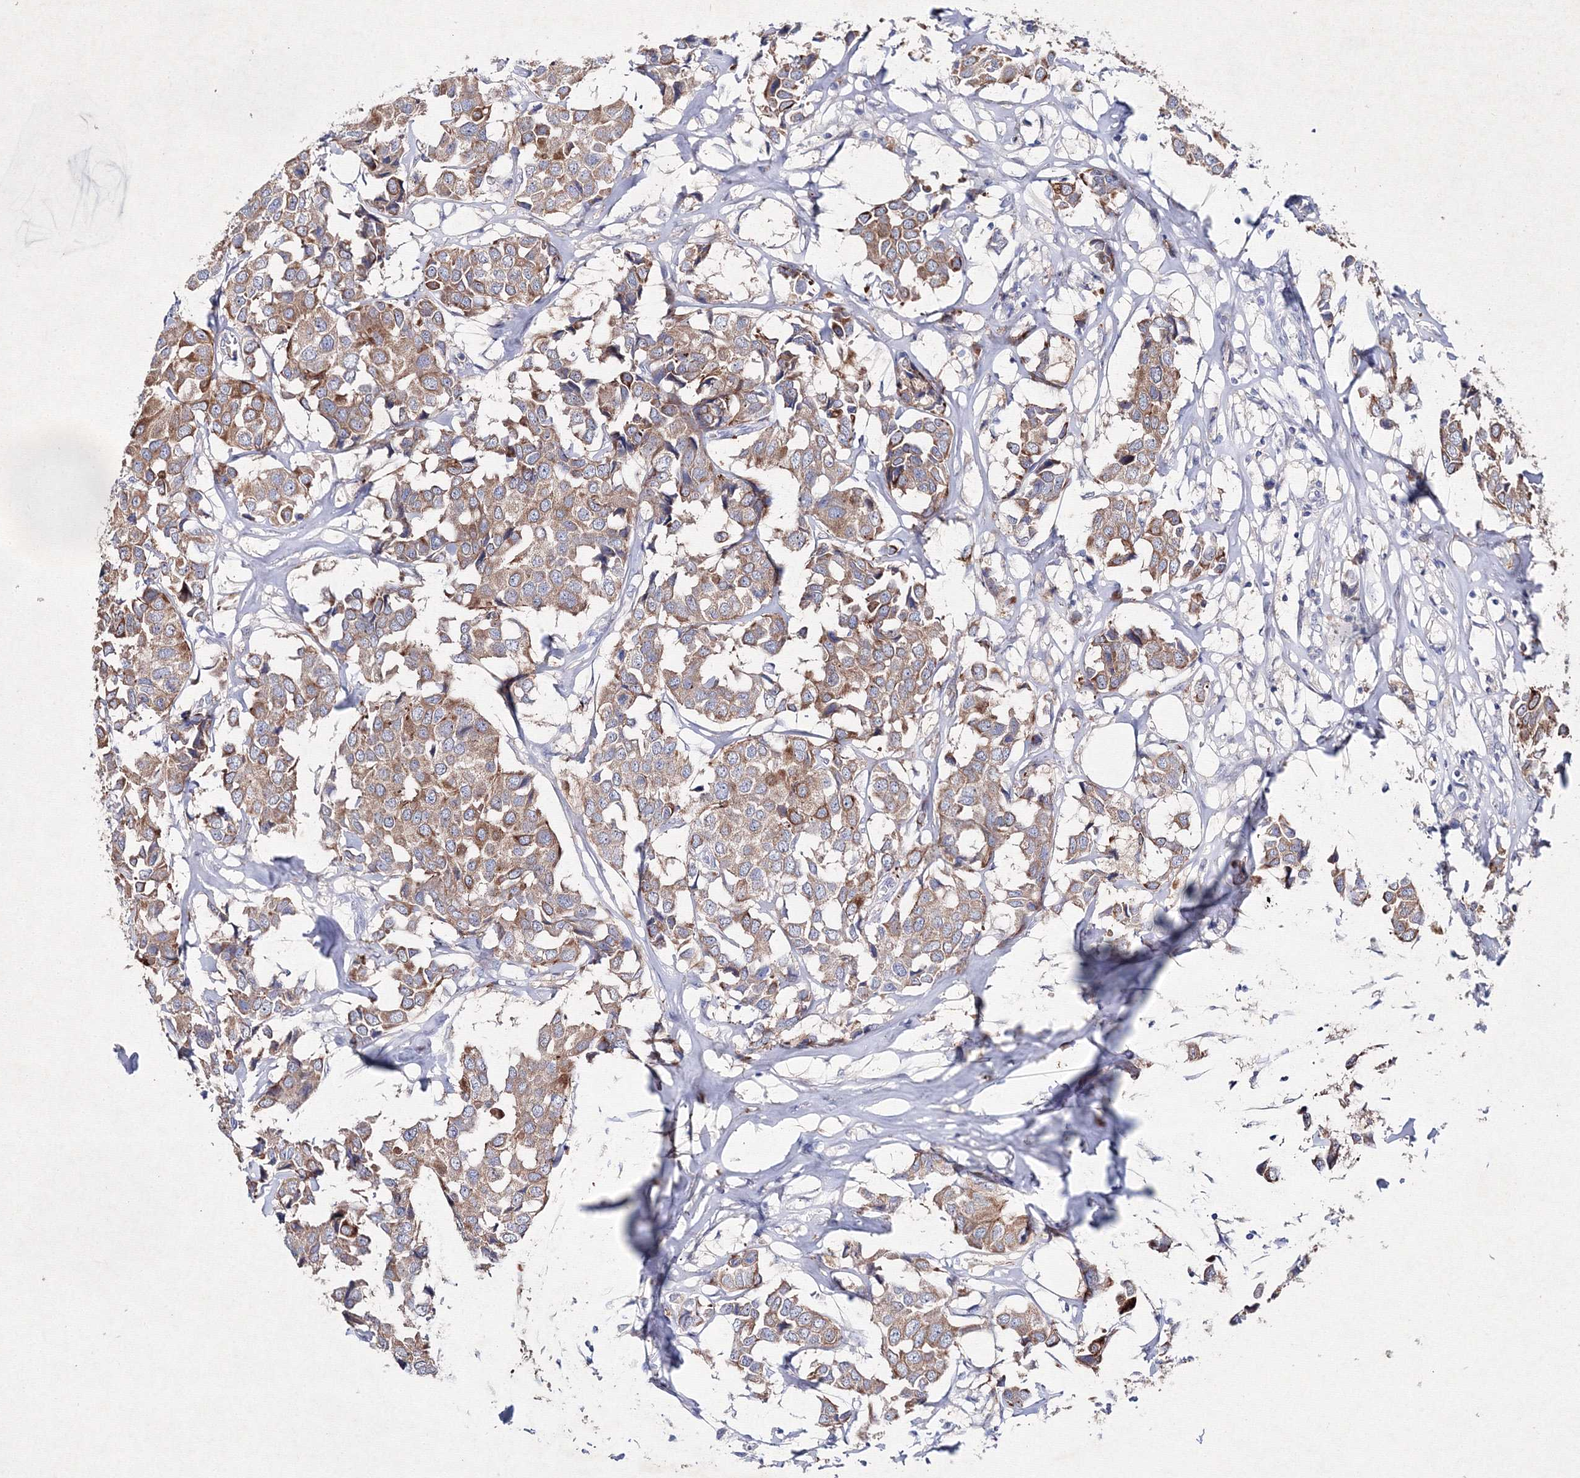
{"staining": {"intensity": "moderate", "quantity": ">75%", "location": "cytoplasmic/membranous"}, "tissue": "breast cancer", "cell_type": "Tumor cells", "image_type": "cancer", "snomed": [{"axis": "morphology", "description": "Duct carcinoma"}, {"axis": "topography", "description": "Breast"}], "caption": "A histopathology image showing moderate cytoplasmic/membranous staining in about >75% of tumor cells in breast cancer (infiltrating ductal carcinoma), as visualized by brown immunohistochemical staining.", "gene": "SMIM29", "patient": {"sex": "female", "age": 80}}